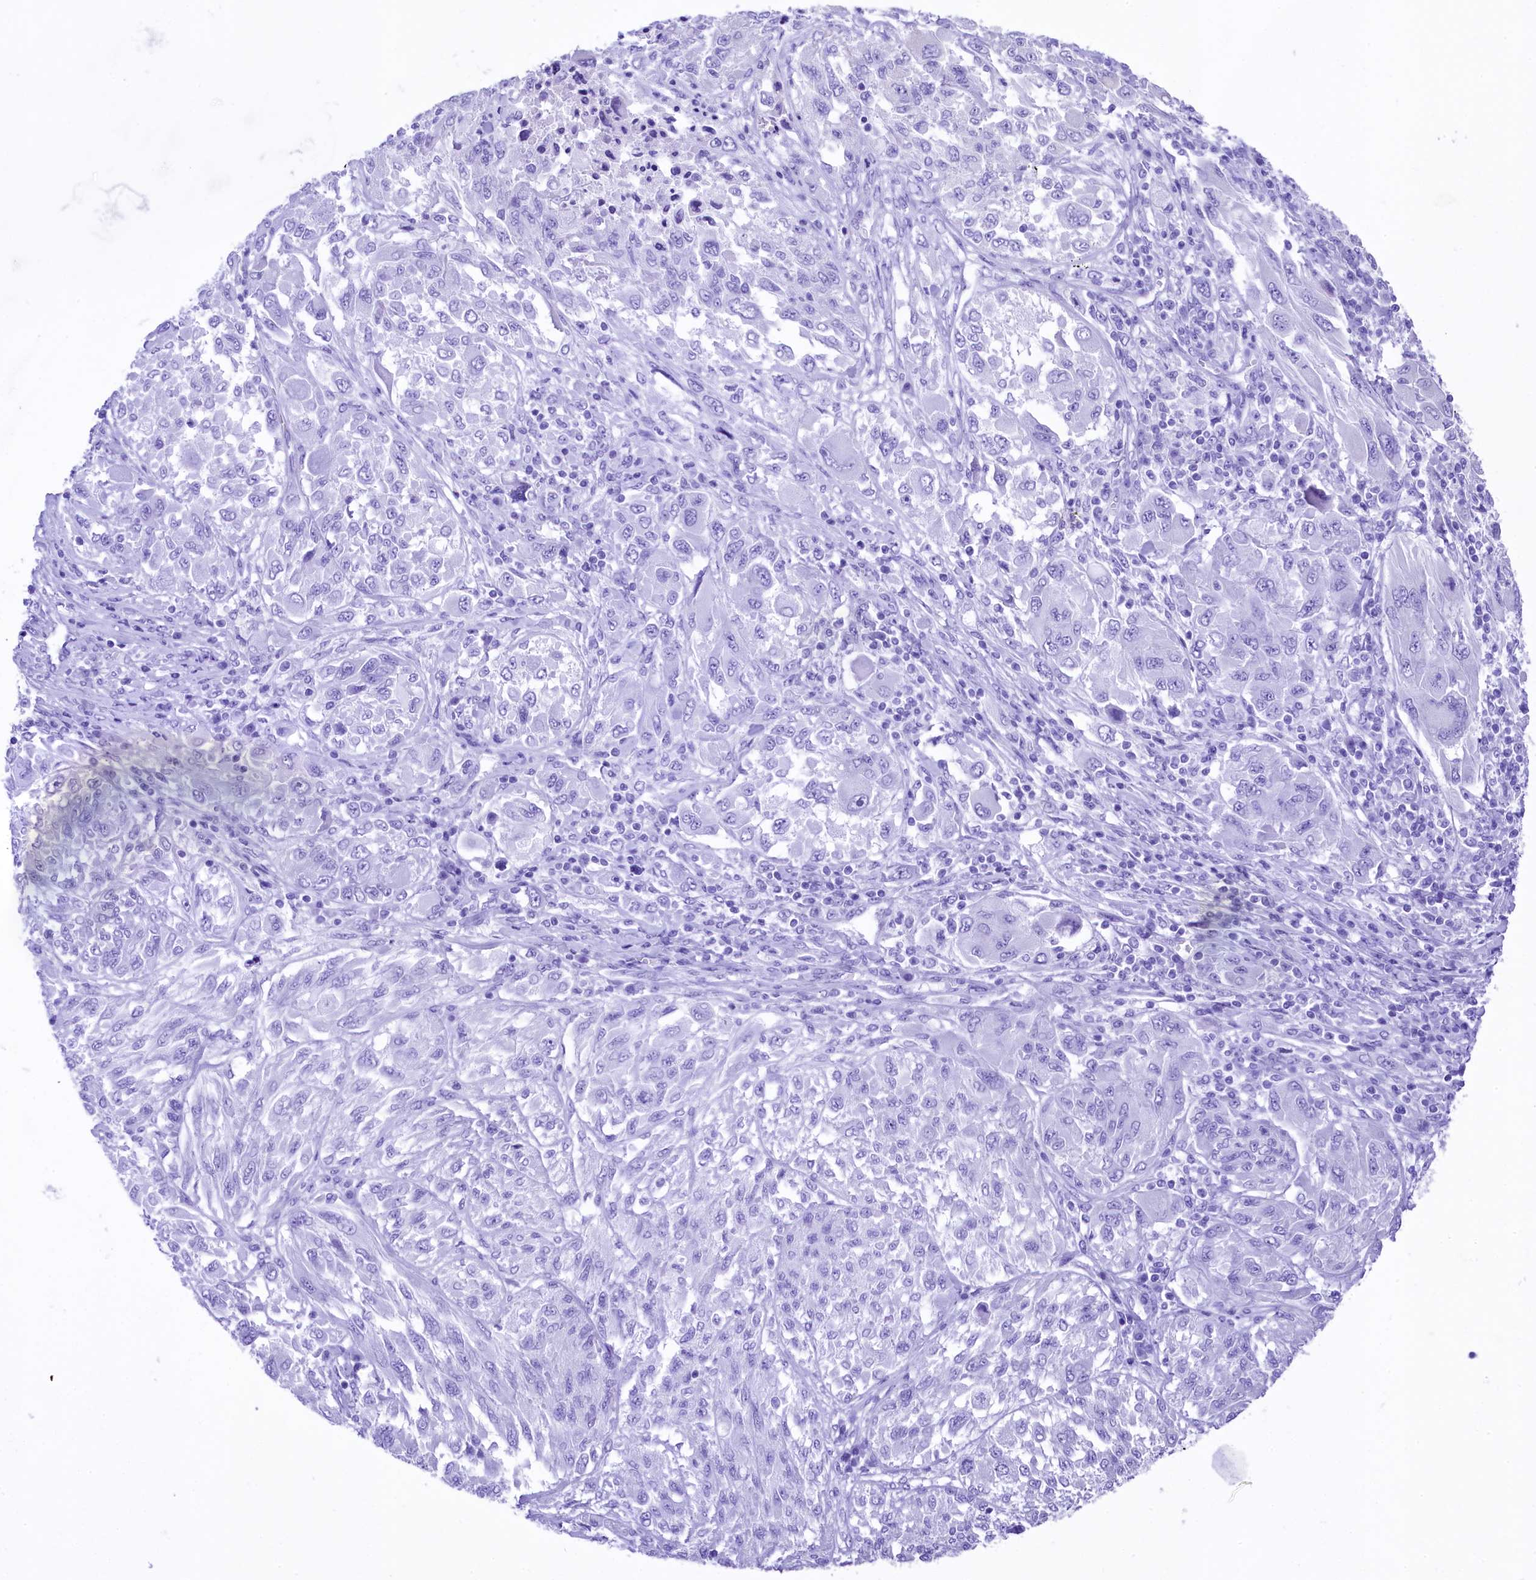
{"staining": {"intensity": "negative", "quantity": "none", "location": "none"}, "tissue": "melanoma", "cell_type": "Tumor cells", "image_type": "cancer", "snomed": [{"axis": "morphology", "description": "Malignant melanoma, NOS"}, {"axis": "topography", "description": "Skin"}], "caption": "There is no significant expression in tumor cells of melanoma.", "gene": "UBXN6", "patient": {"sex": "female", "age": 91}}